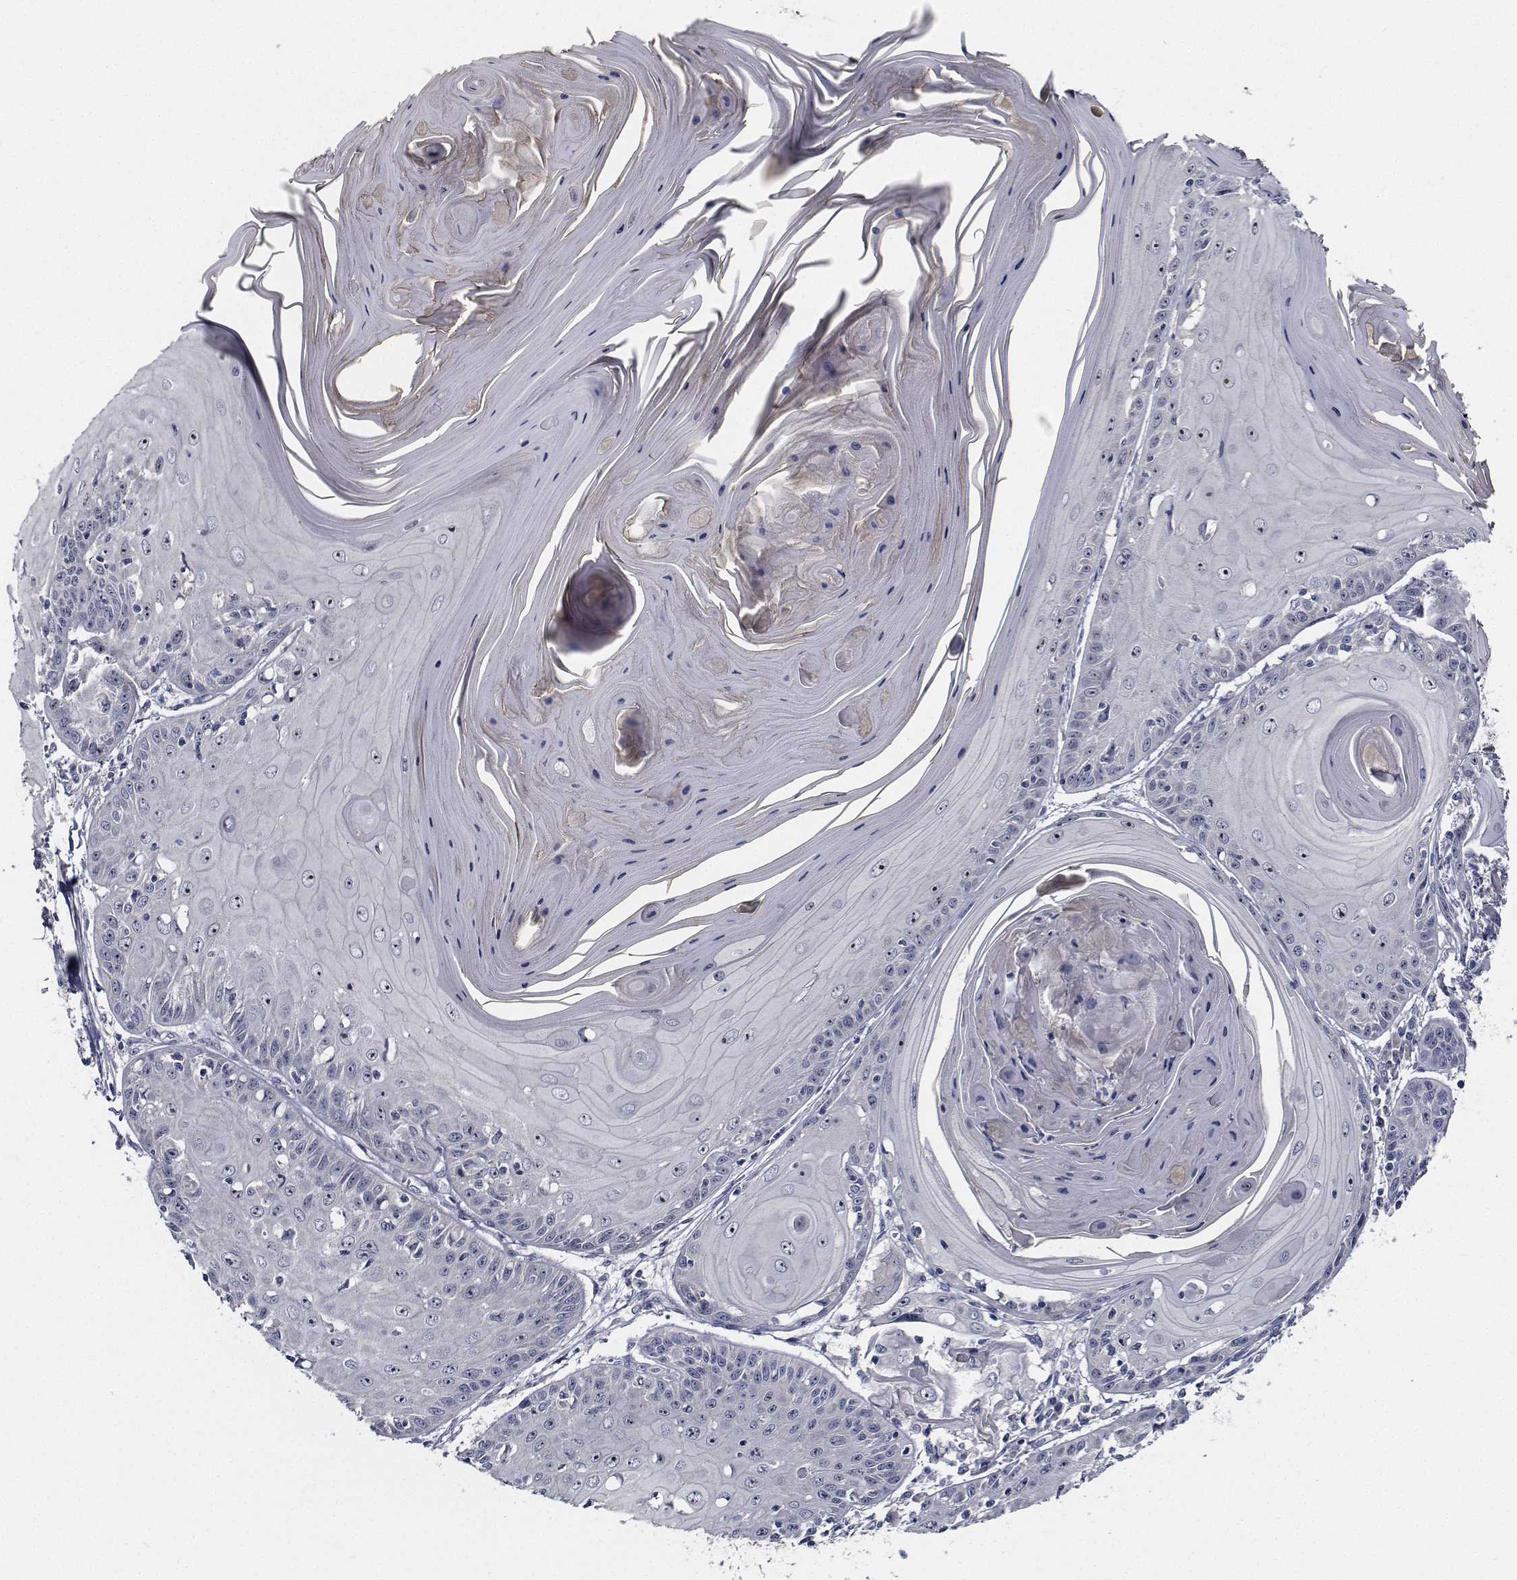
{"staining": {"intensity": "negative", "quantity": "none", "location": "none"}, "tissue": "skin cancer", "cell_type": "Tumor cells", "image_type": "cancer", "snomed": [{"axis": "morphology", "description": "Squamous cell carcinoma, NOS"}, {"axis": "topography", "description": "Skin"}, {"axis": "topography", "description": "Vulva"}], "caption": "High power microscopy photomicrograph of an immunohistochemistry (IHC) histopathology image of skin cancer, revealing no significant staining in tumor cells.", "gene": "NVL", "patient": {"sex": "female", "age": 85}}